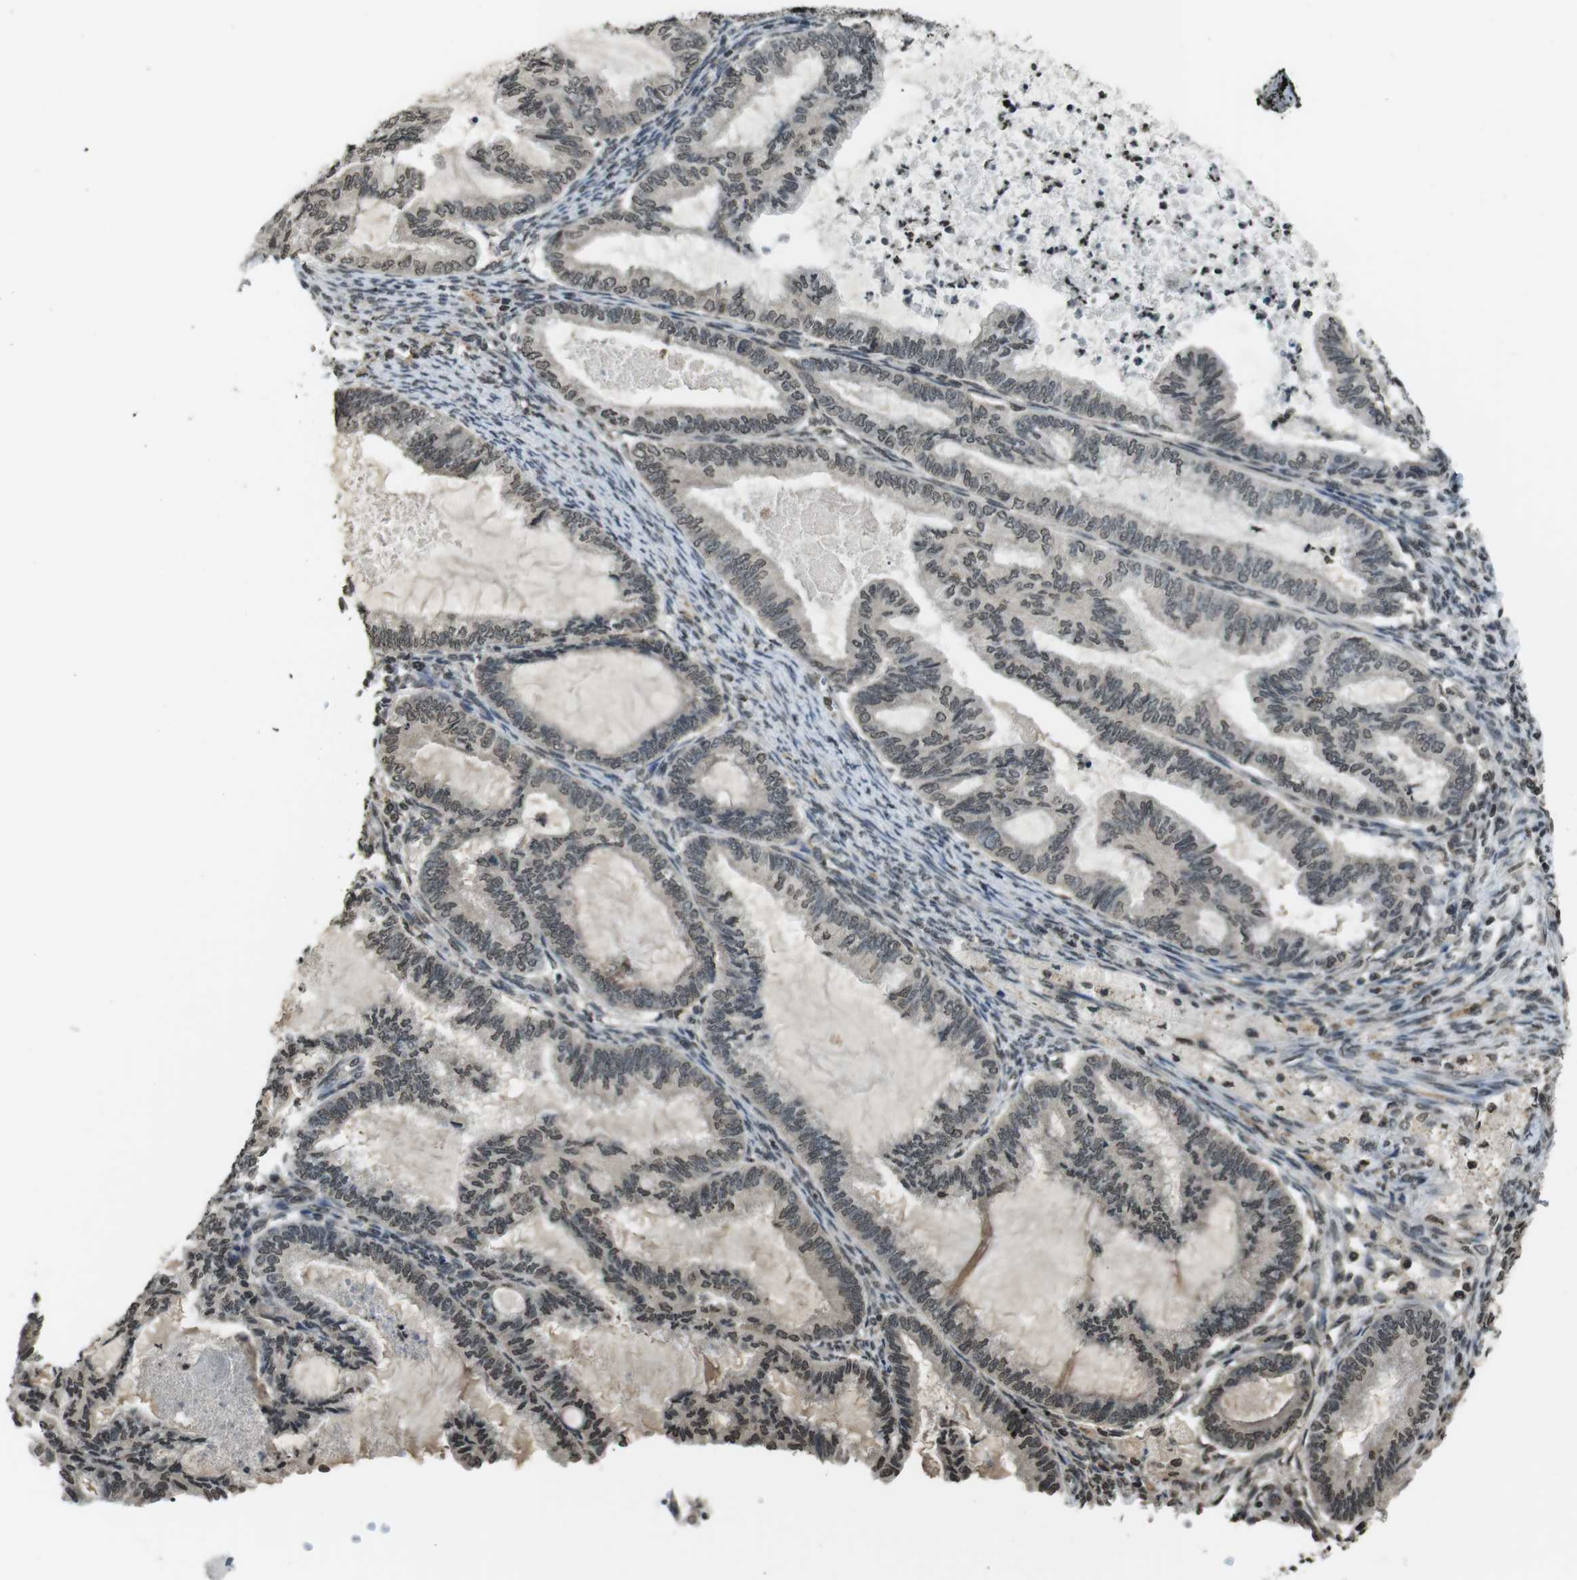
{"staining": {"intensity": "moderate", "quantity": ">75%", "location": "nuclear"}, "tissue": "cervical cancer", "cell_type": "Tumor cells", "image_type": "cancer", "snomed": [{"axis": "morphology", "description": "Normal tissue, NOS"}, {"axis": "morphology", "description": "Adenocarcinoma, NOS"}, {"axis": "topography", "description": "Cervix"}, {"axis": "topography", "description": "Endometrium"}], "caption": "Protein expression analysis of adenocarcinoma (cervical) demonstrates moderate nuclear positivity in approximately >75% of tumor cells. Using DAB (brown) and hematoxylin (blue) stains, captured at high magnification using brightfield microscopy.", "gene": "MAF", "patient": {"sex": "female", "age": 86}}